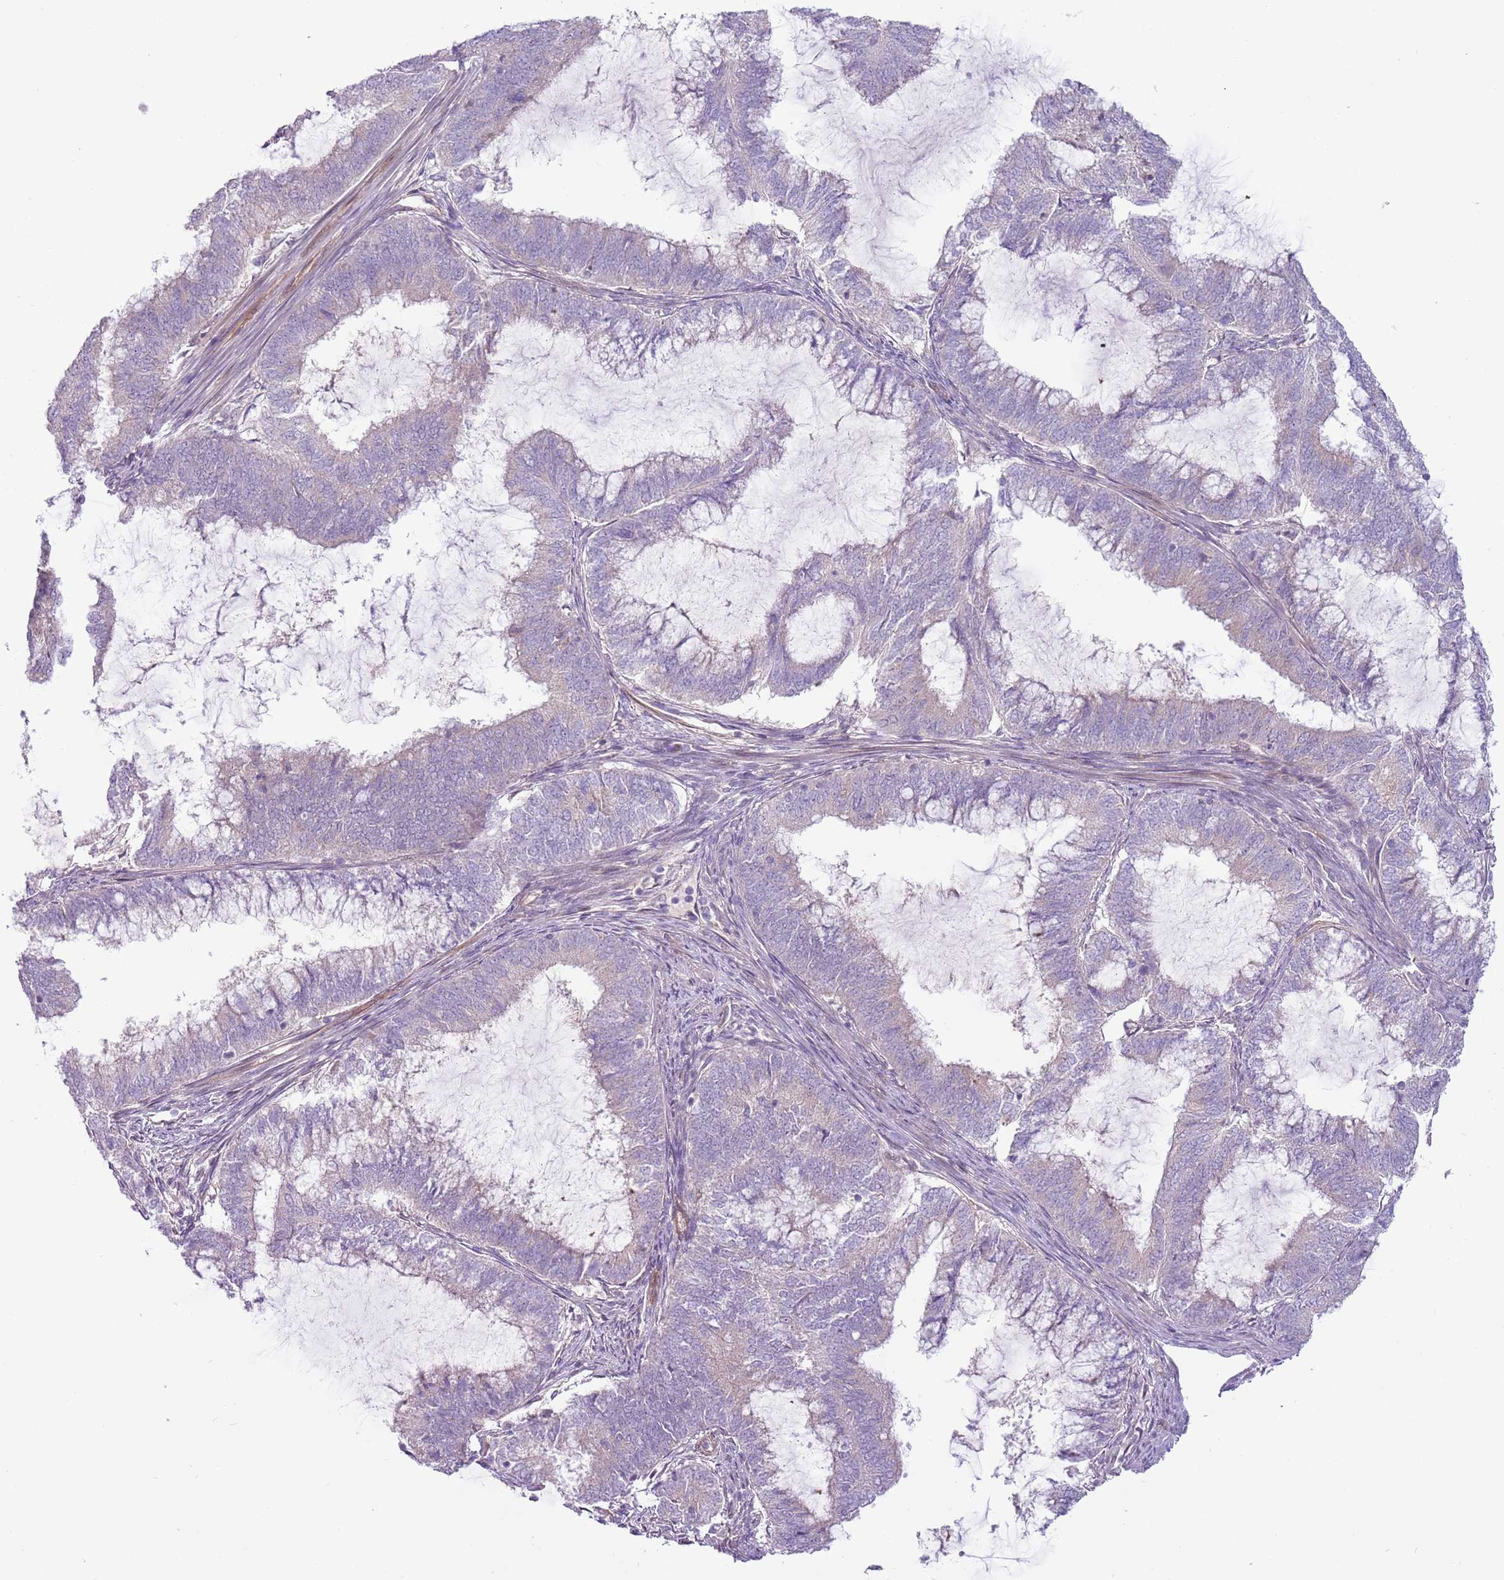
{"staining": {"intensity": "negative", "quantity": "none", "location": "none"}, "tissue": "endometrial cancer", "cell_type": "Tumor cells", "image_type": "cancer", "snomed": [{"axis": "morphology", "description": "Adenocarcinoma, NOS"}, {"axis": "topography", "description": "Endometrium"}], "caption": "Image shows no protein expression in tumor cells of endometrial adenocarcinoma tissue.", "gene": "MRO", "patient": {"sex": "female", "age": 51}}